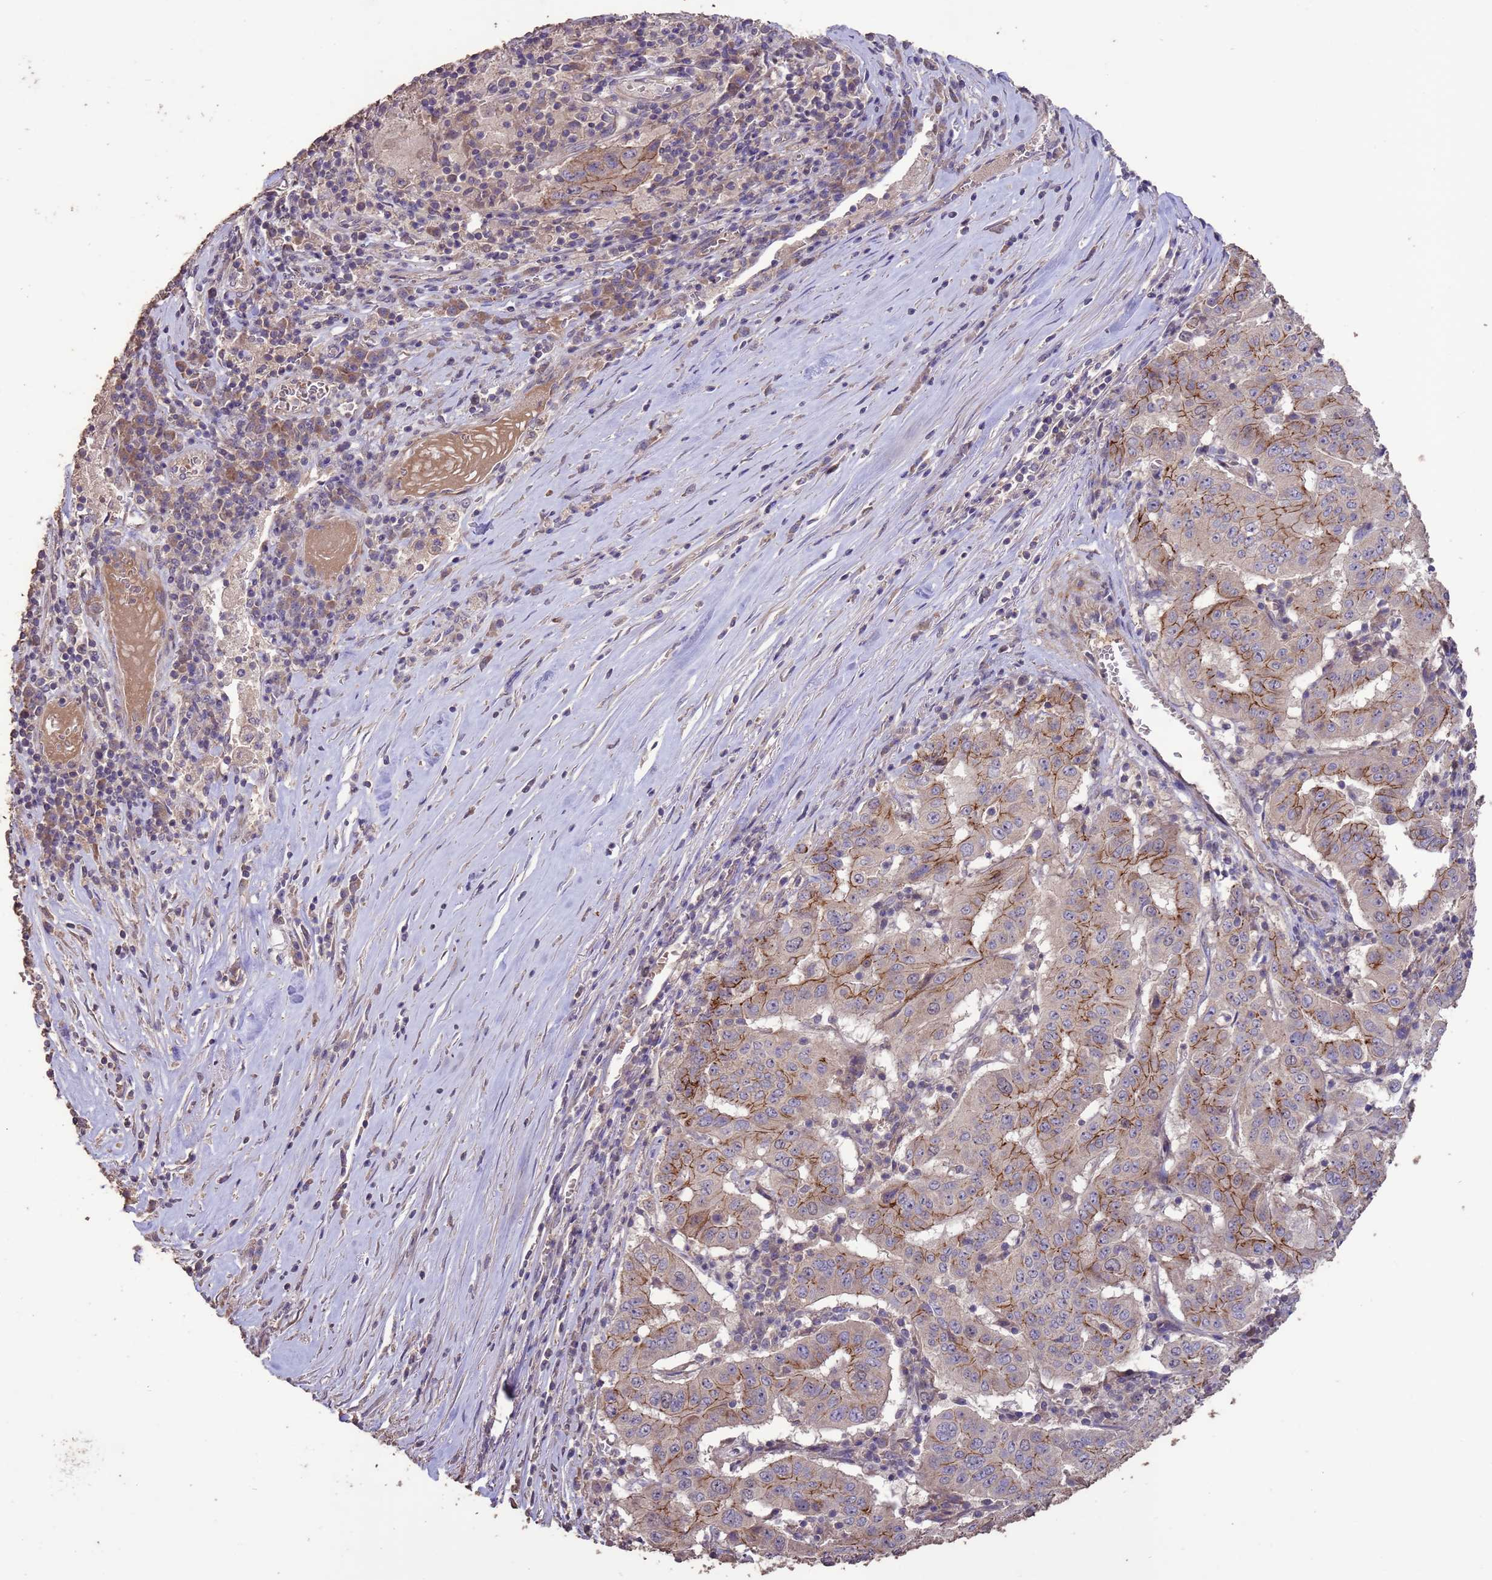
{"staining": {"intensity": "moderate", "quantity": "25%-75%", "location": "cytoplasmic/membranous"}, "tissue": "pancreatic cancer", "cell_type": "Tumor cells", "image_type": "cancer", "snomed": [{"axis": "morphology", "description": "Adenocarcinoma, NOS"}, {"axis": "topography", "description": "Pancreas"}], "caption": "This image reveals immunohistochemistry staining of pancreatic cancer, with medium moderate cytoplasmic/membranous positivity in approximately 25%-75% of tumor cells.", "gene": "SLC9B2", "patient": {"sex": "male", "age": 63}}